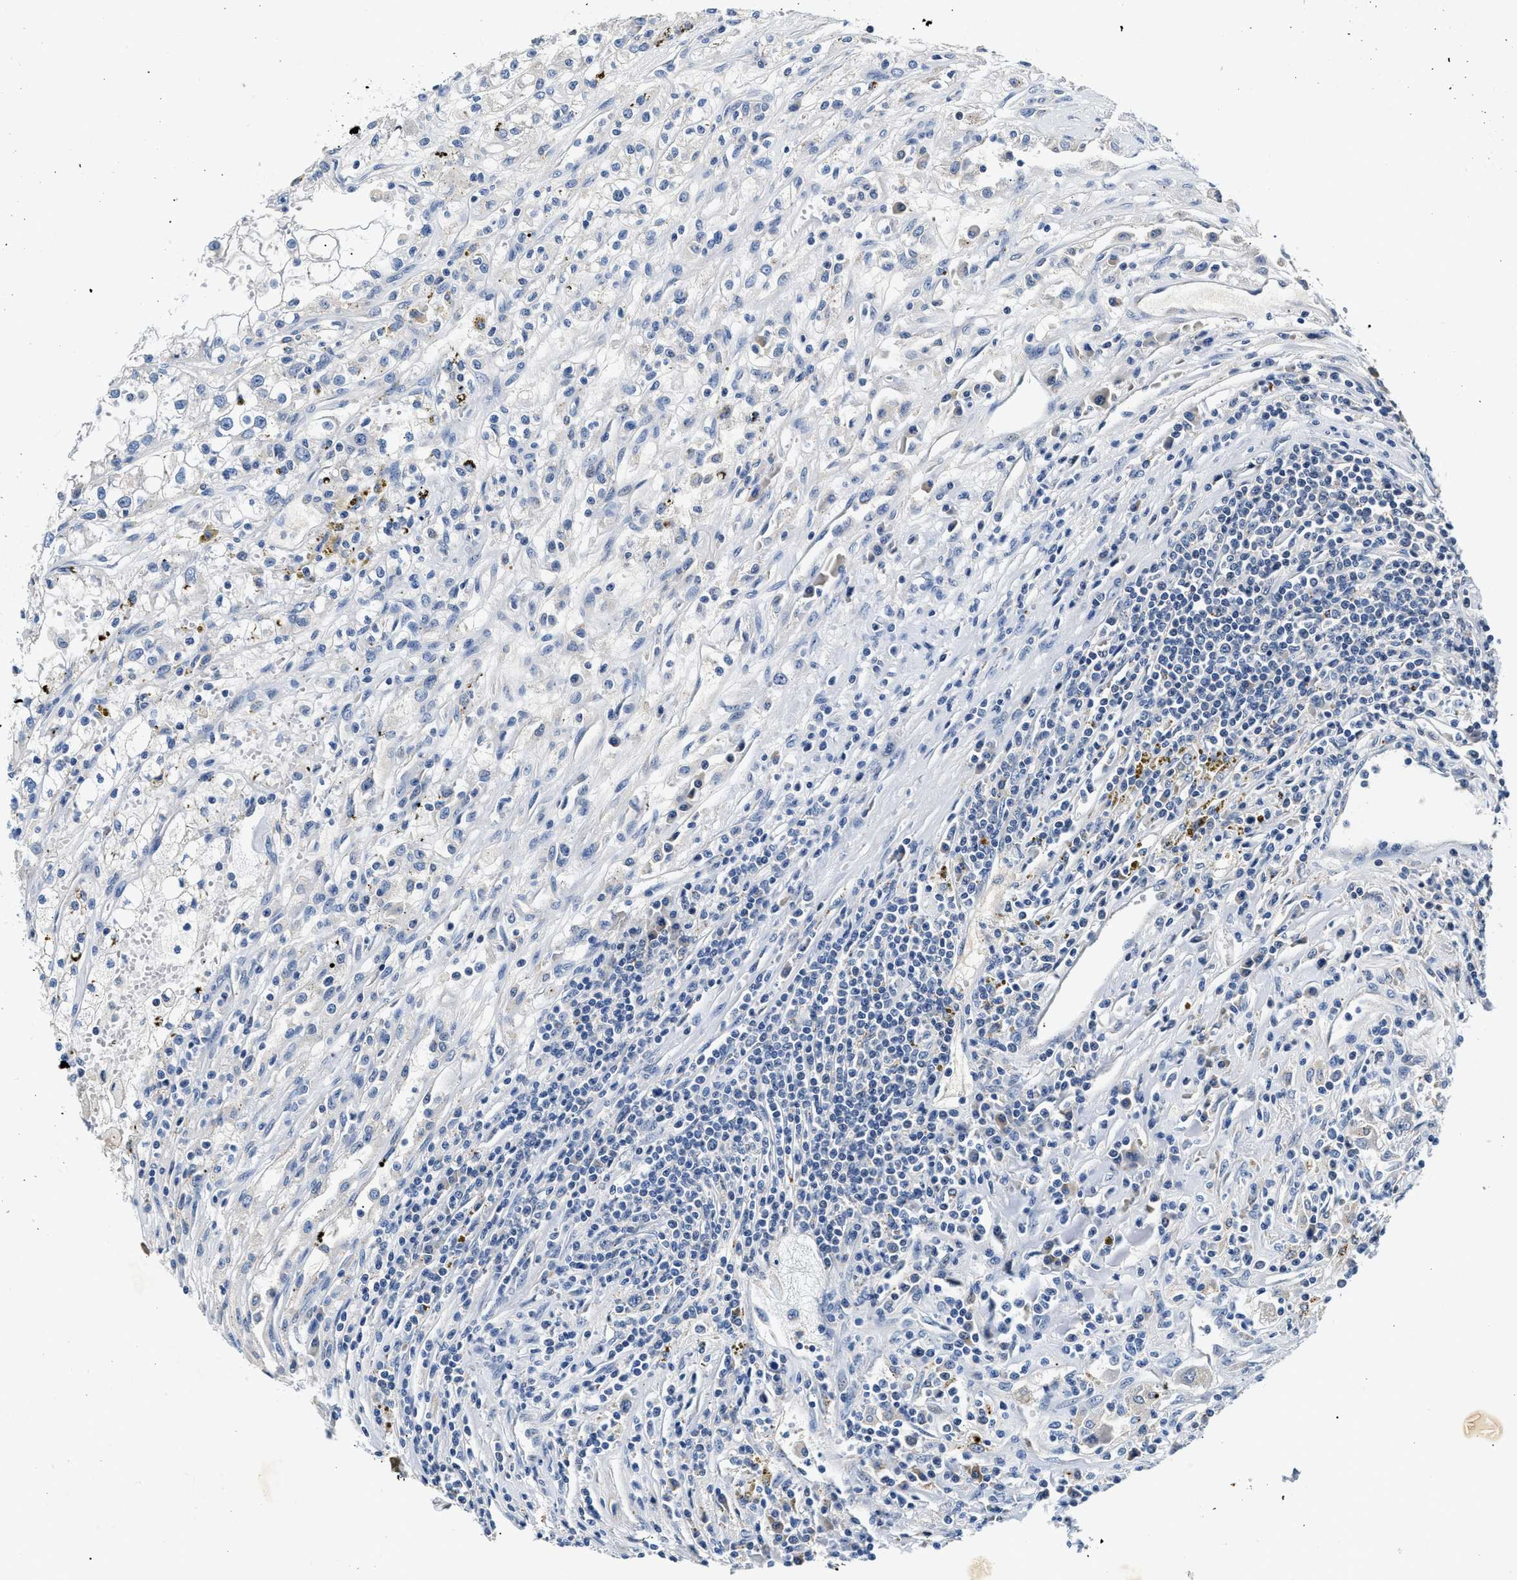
{"staining": {"intensity": "negative", "quantity": "none", "location": "none"}, "tissue": "renal cancer", "cell_type": "Tumor cells", "image_type": "cancer", "snomed": [{"axis": "morphology", "description": "Adenocarcinoma, NOS"}, {"axis": "topography", "description": "Kidney"}], "caption": "Renal adenocarcinoma was stained to show a protein in brown. There is no significant expression in tumor cells.", "gene": "MED22", "patient": {"sex": "female", "age": 52}}